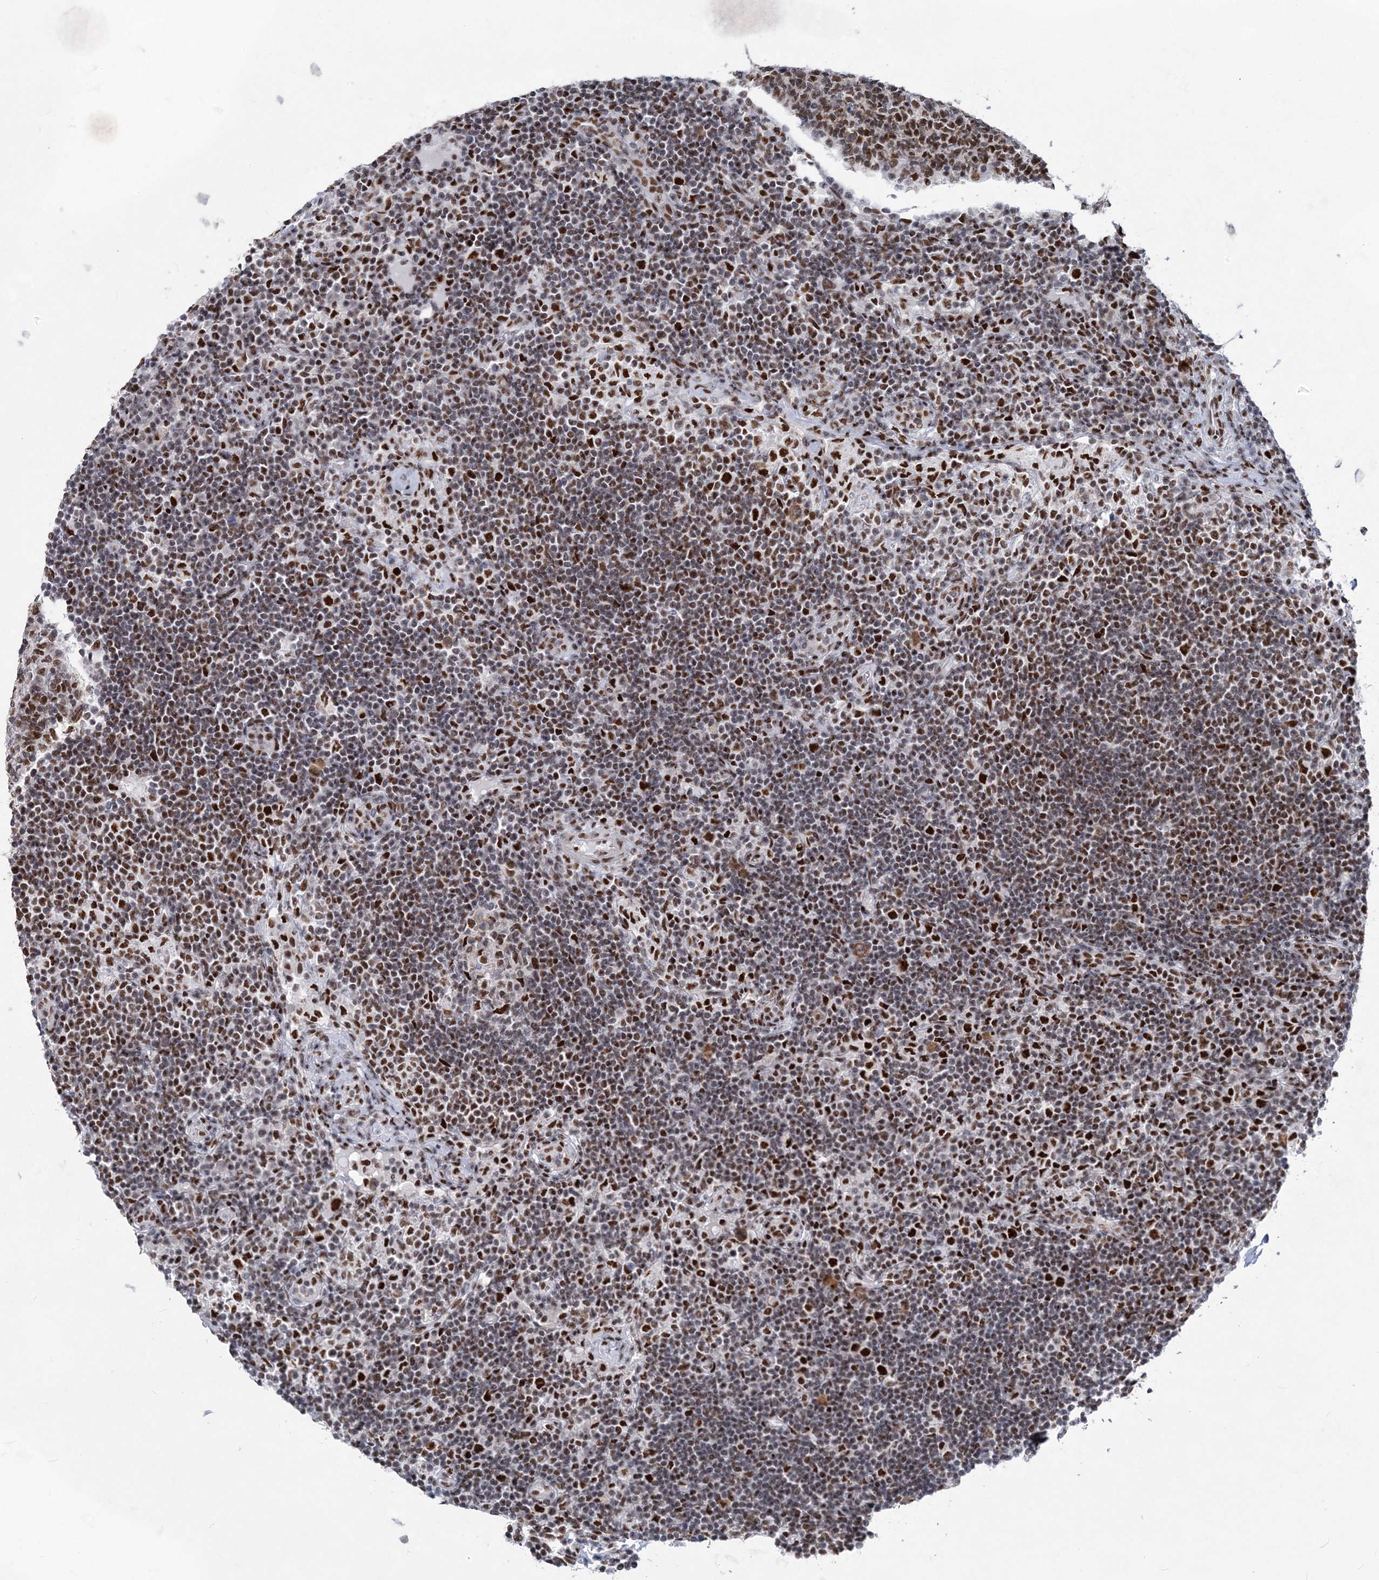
{"staining": {"intensity": "moderate", "quantity": ">75%", "location": "nuclear"}, "tissue": "lymph node", "cell_type": "Germinal center cells", "image_type": "normal", "snomed": [{"axis": "morphology", "description": "Normal tissue, NOS"}, {"axis": "topography", "description": "Lymph node"}], "caption": "Immunohistochemical staining of benign human lymph node exhibits moderate nuclear protein expression in about >75% of germinal center cells. The staining was performed using DAB (3,3'-diaminobenzidine), with brown indicating positive protein expression. Nuclei are stained blue with hematoxylin.", "gene": "ZBTB7A", "patient": {"sex": "female", "age": 53}}